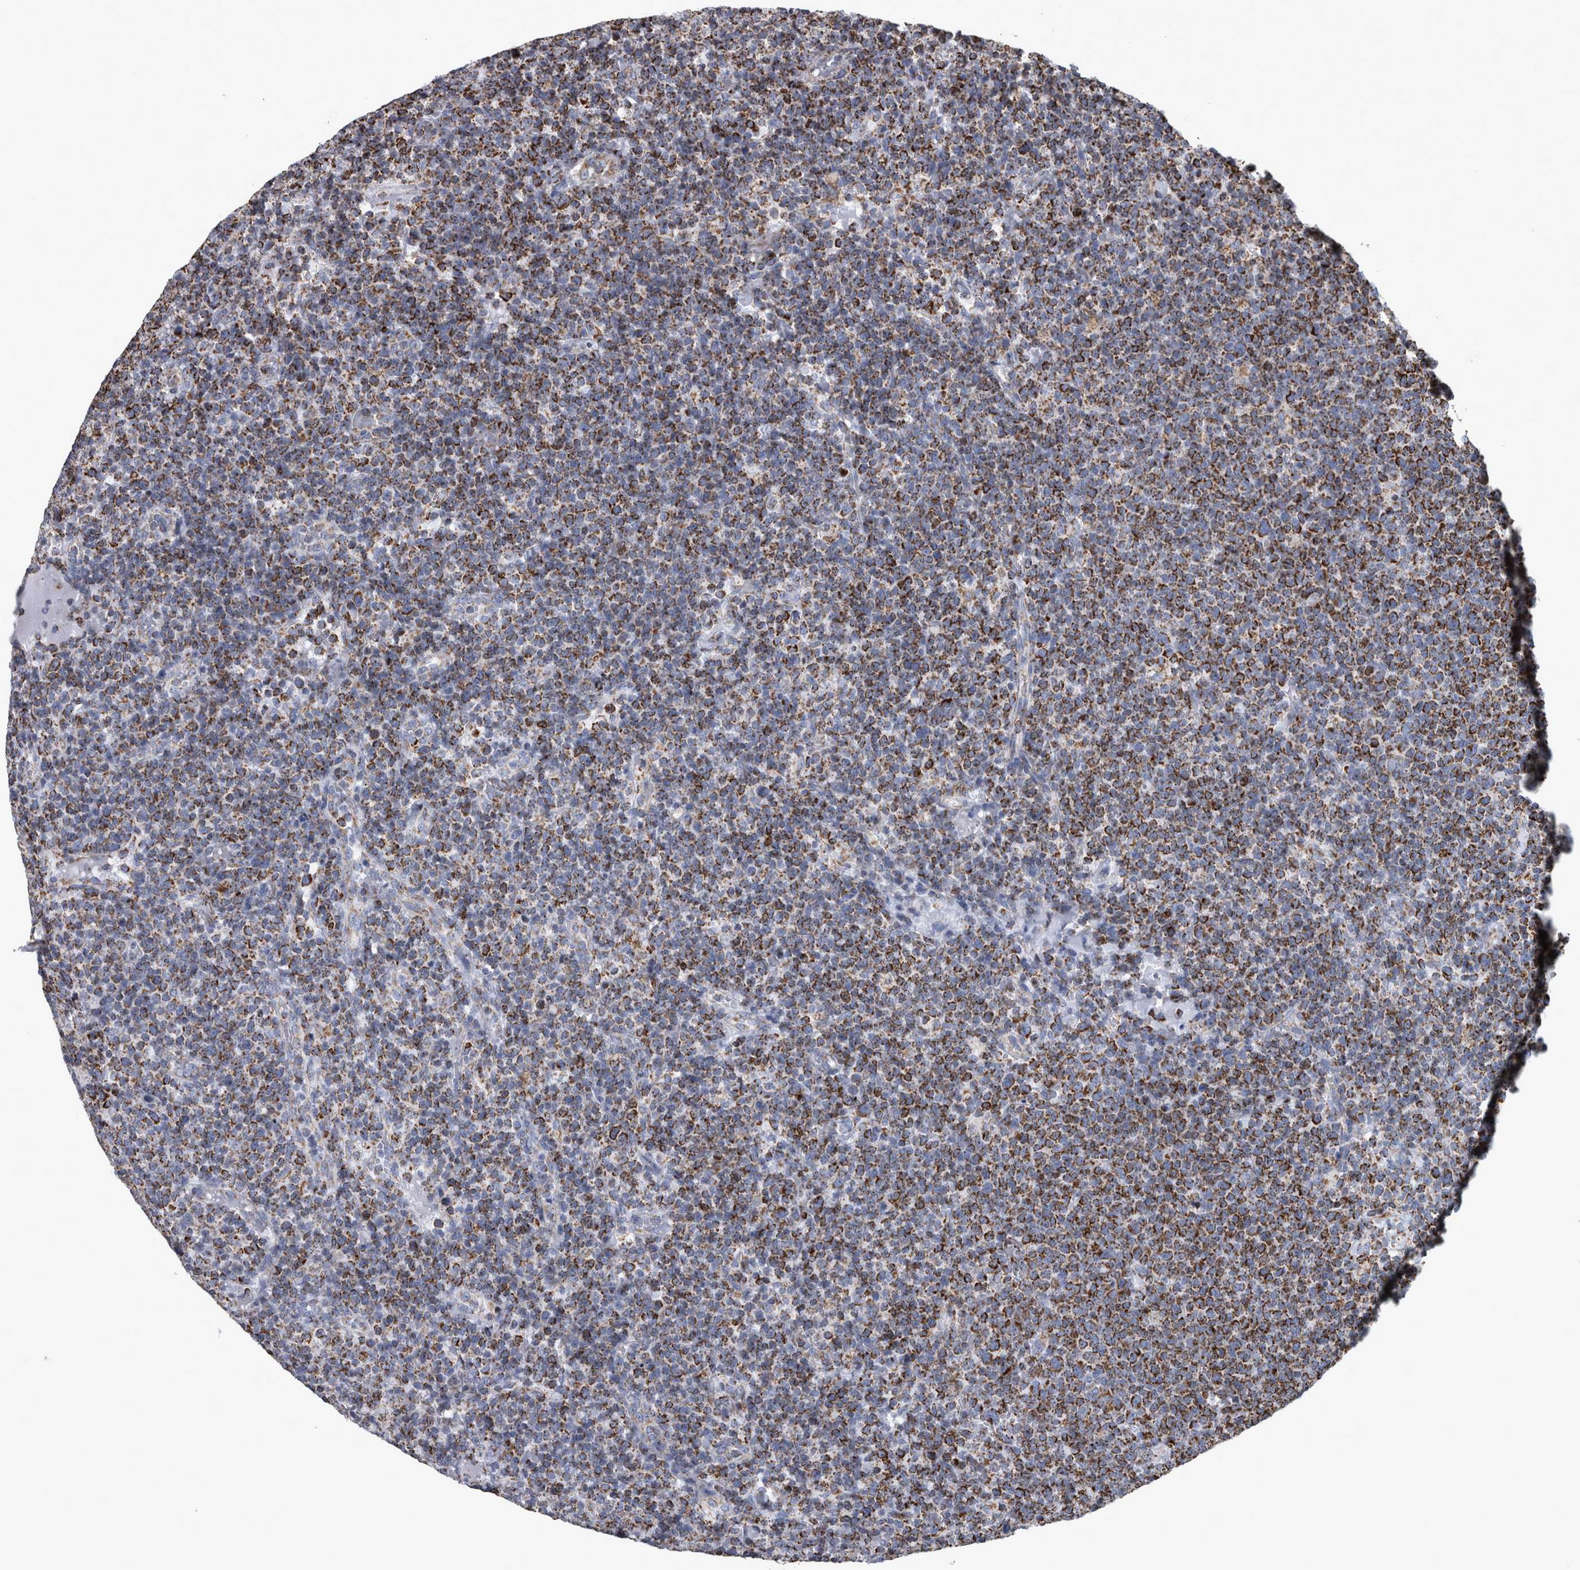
{"staining": {"intensity": "strong", "quantity": ">75%", "location": "cytoplasmic/membranous"}, "tissue": "lymphoma", "cell_type": "Tumor cells", "image_type": "cancer", "snomed": [{"axis": "morphology", "description": "Malignant lymphoma, non-Hodgkin's type, High grade"}, {"axis": "topography", "description": "Lymph node"}], "caption": "High-grade malignant lymphoma, non-Hodgkin's type stained with DAB (3,3'-diaminobenzidine) IHC demonstrates high levels of strong cytoplasmic/membranous staining in about >75% of tumor cells.", "gene": "MDH2", "patient": {"sex": "male", "age": 61}}